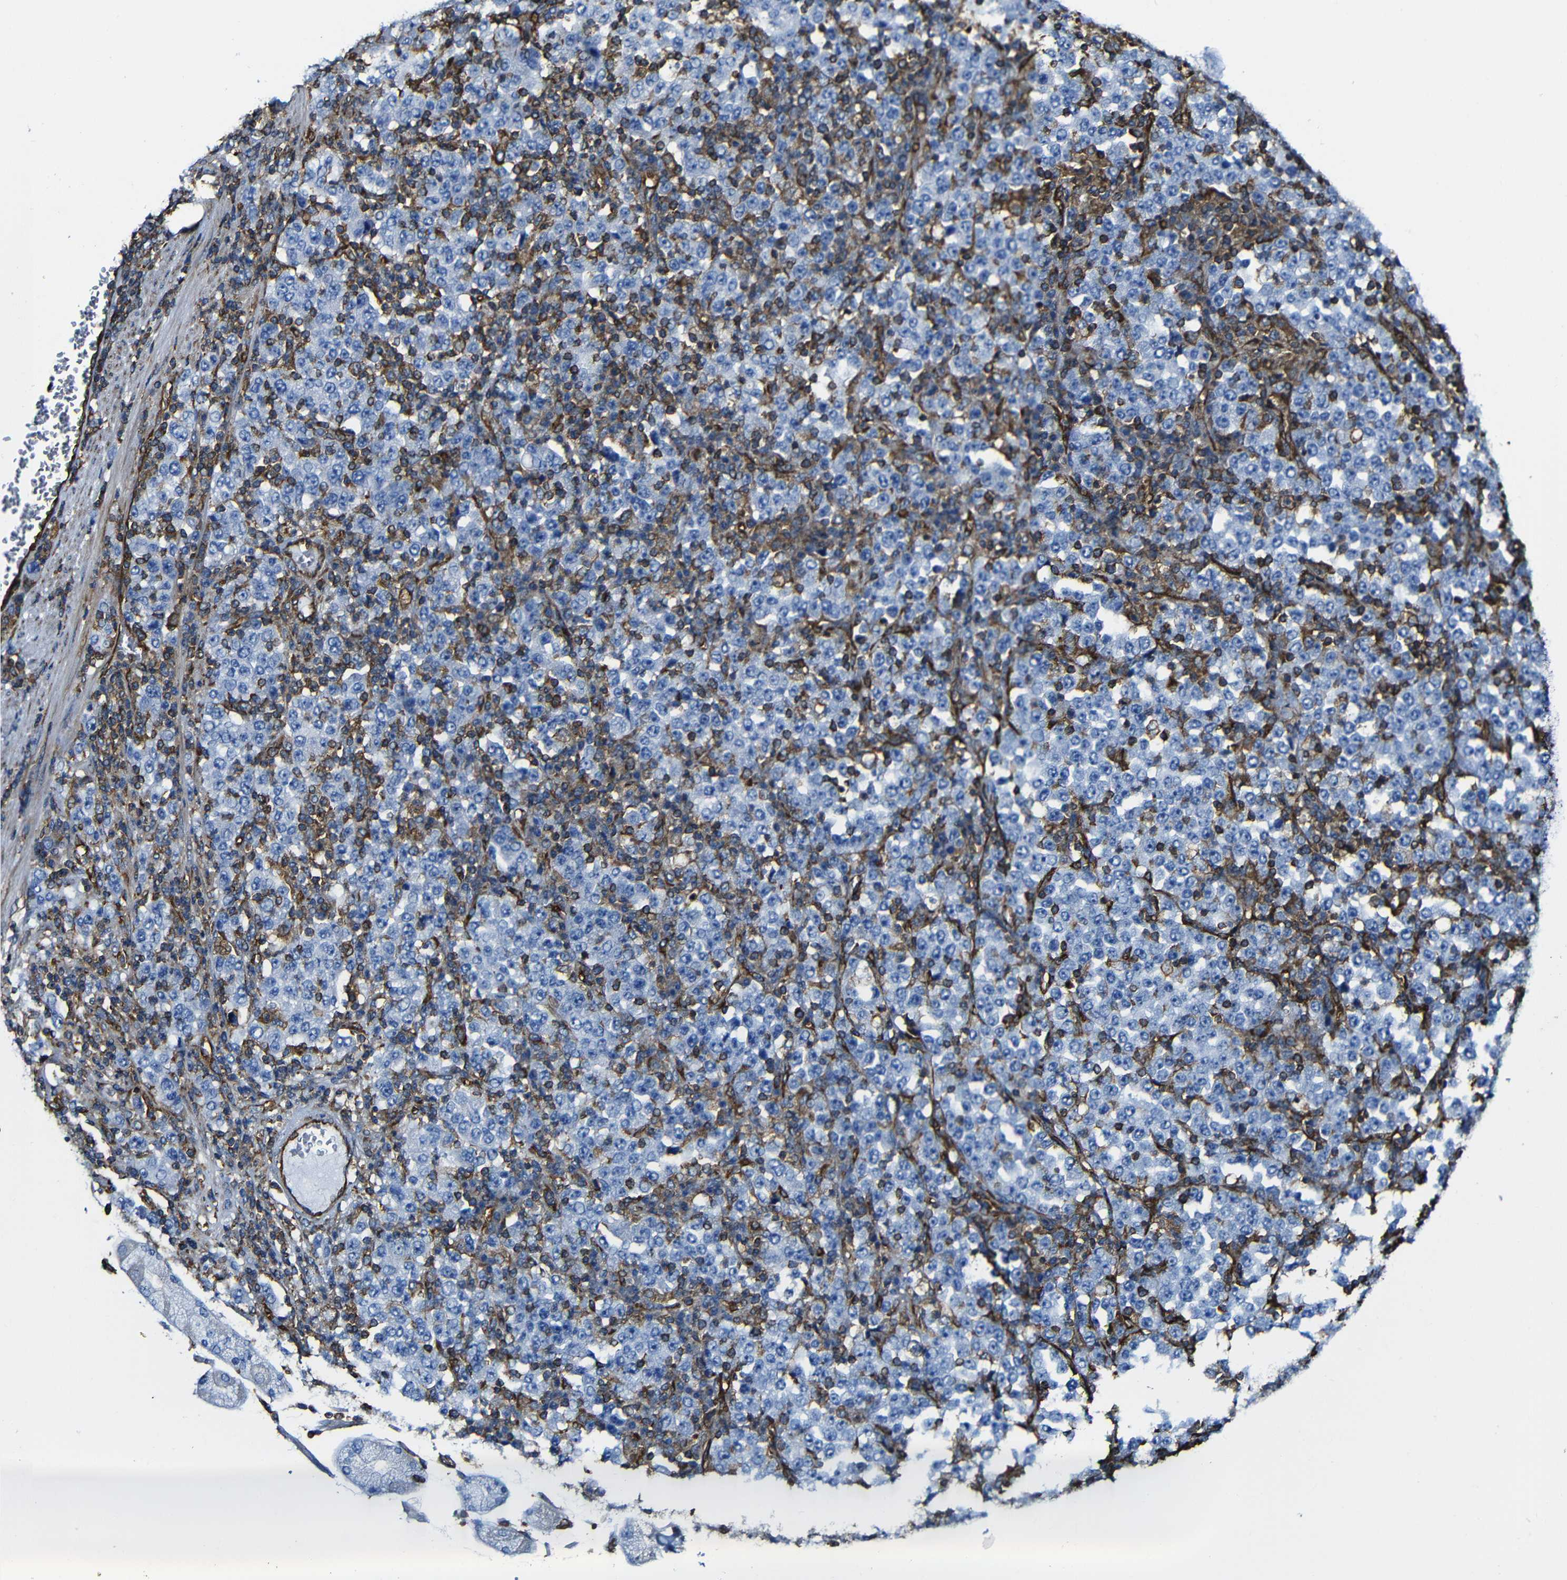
{"staining": {"intensity": "negative", "quantity": "none", "location": "none"}, "tissue": "stomach cancer", "cell_type": "Tumor cells", "image_type": "cancer", "snomed": [{"axis": "morphology", "description": "Normal tissue, NOS"}, {"axis": "morphology", "description": "Adenocarcinoma, NOS"}, {"axis": "topography", "description": "Stomach, upper"}, {"axis": "topography", "description": "Stomach"}], "caption": "Human stomach adenocarcinoma stained for a protein using IHC exhibits no positivity in tumor cells.", "gene": "MSN", "patient": {"sex": "male", "age": 59}}